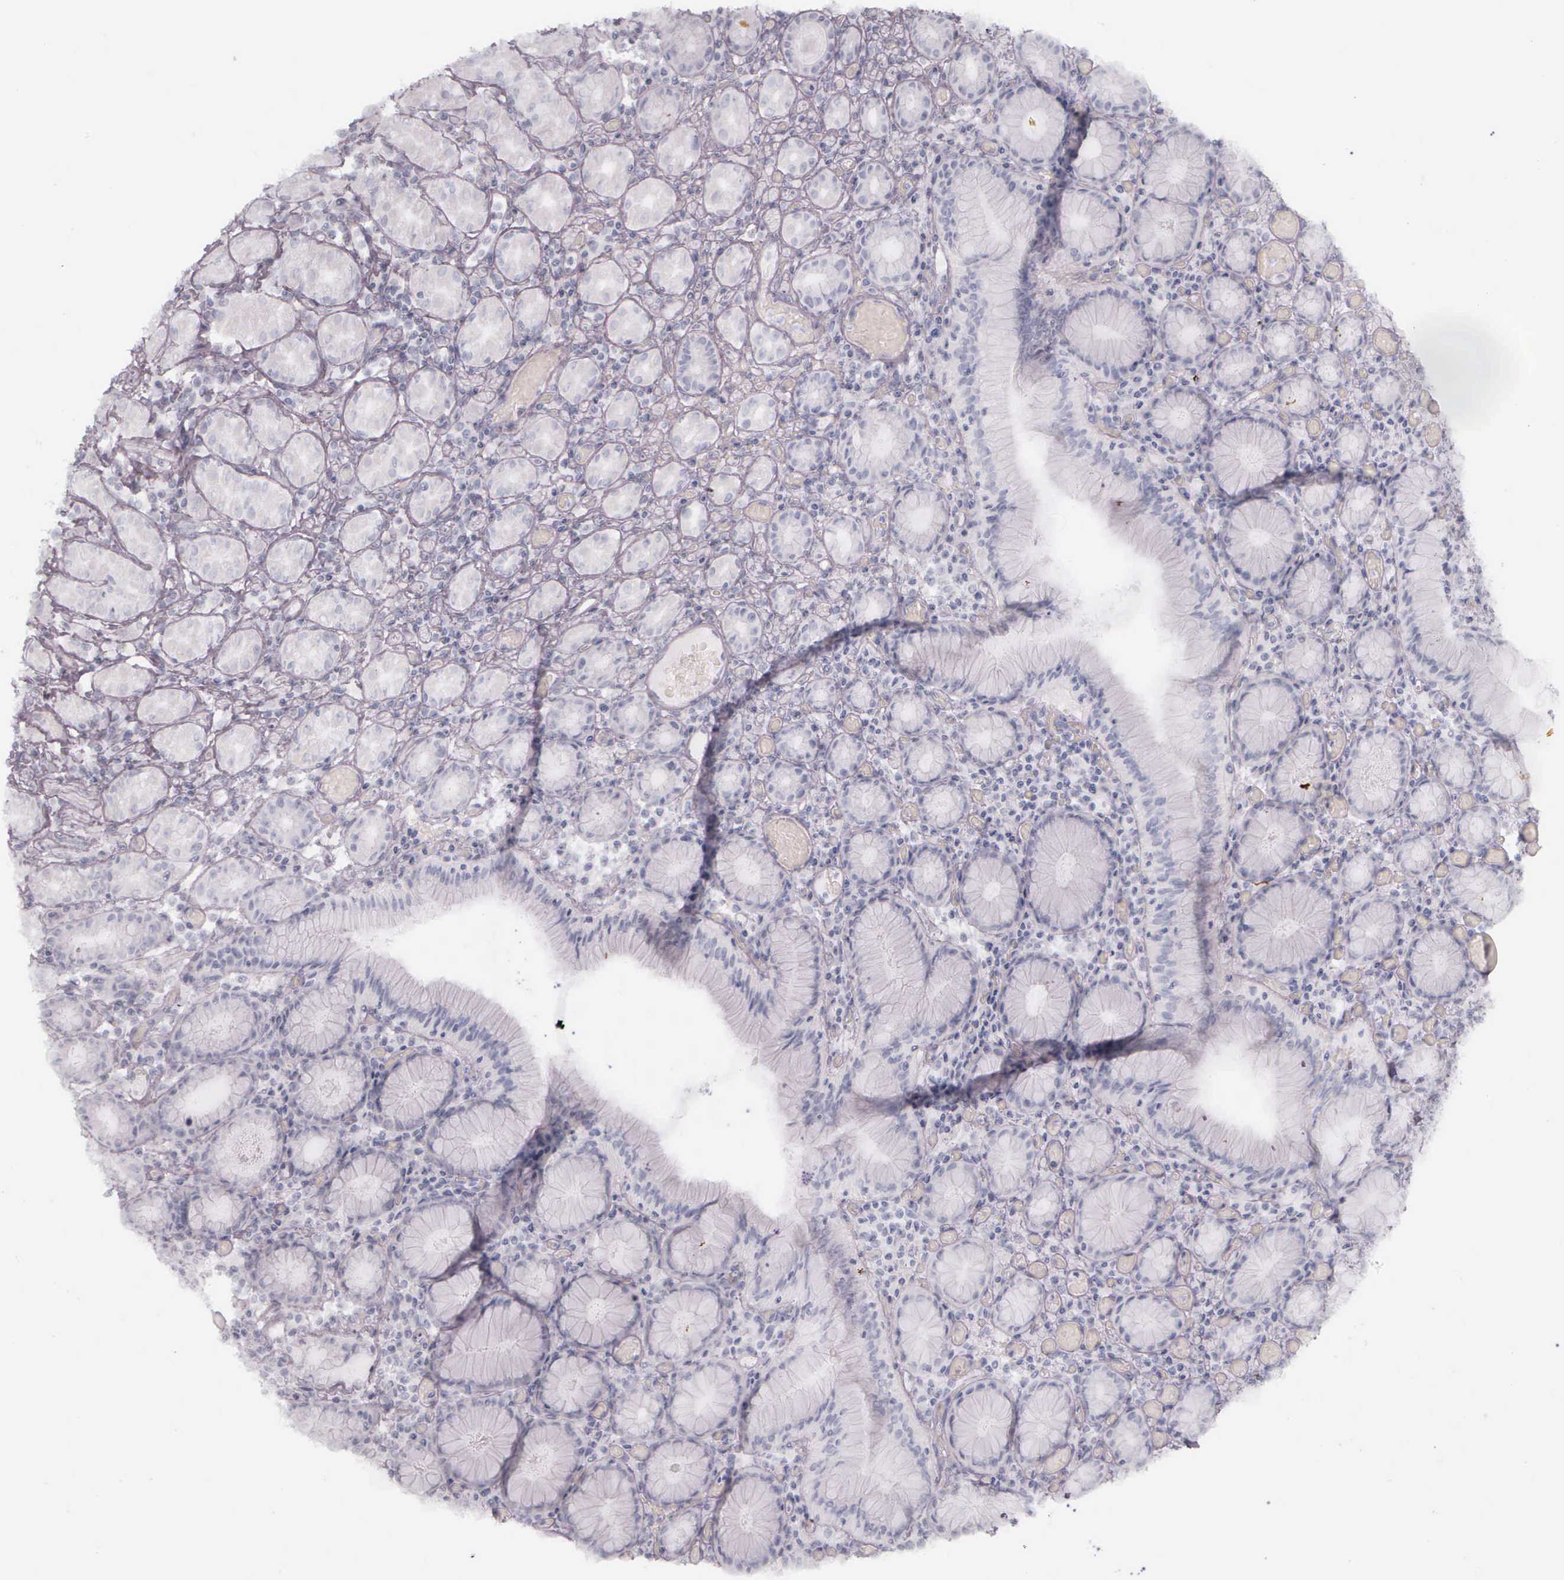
{"staining": {"intensity": "negative", "quantity": "none", "location": "none"}, "tissue": "stomach cancer", "cell_type": "Tumor cells", "image_type": "cancer", "snomed": [{"axis": "morphology", "description": "Adenocarcinoma, NOS"}, {"axis": "topography", "description": "Stomach, lower"}], "caption": "Image shows no protein expression in tumor cells of stomach cancer tissue. (DAB immunohistochemistry (IHC), high magnification).", "gene": "KRT14", "patient": {"sex": "male", "age": 88}}